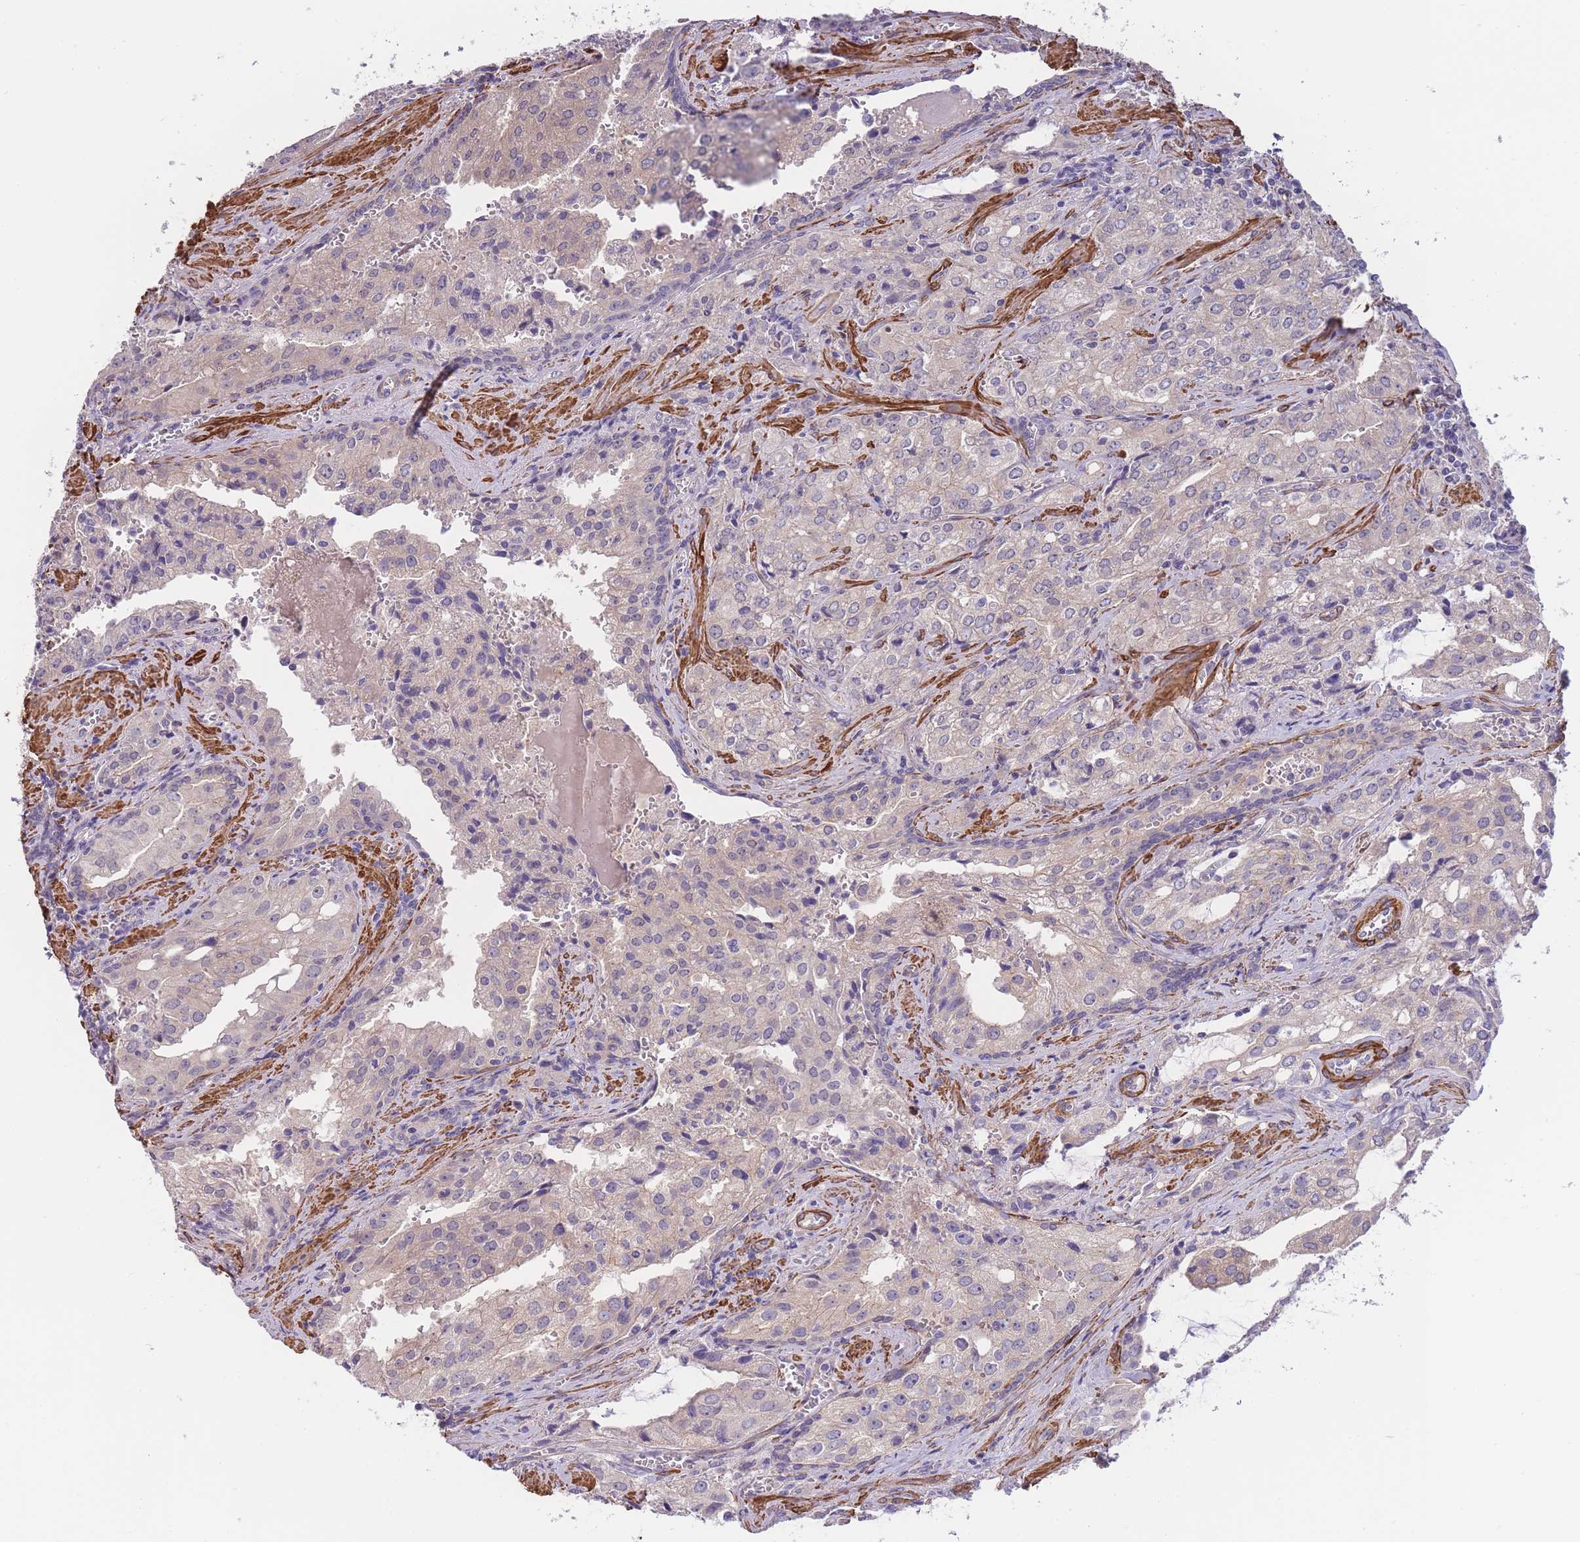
{"staining": {"intensity": "negative", "quantity": "none", "location": "none"}, "tissue": "prostate cancer", "cell_type": "Tumor cells", "image_type": "cancer", "snomed": [{"axis": "morphology", "description": "Adenocarcinoma, High grade"}, {"axis": "topography", "description": "Prostate"}], "caption": "Tumor cells show no significant protein staining in prostate cancer.", "gene": "FAM124A", "patient": {"sex": "male", "age": 68}}